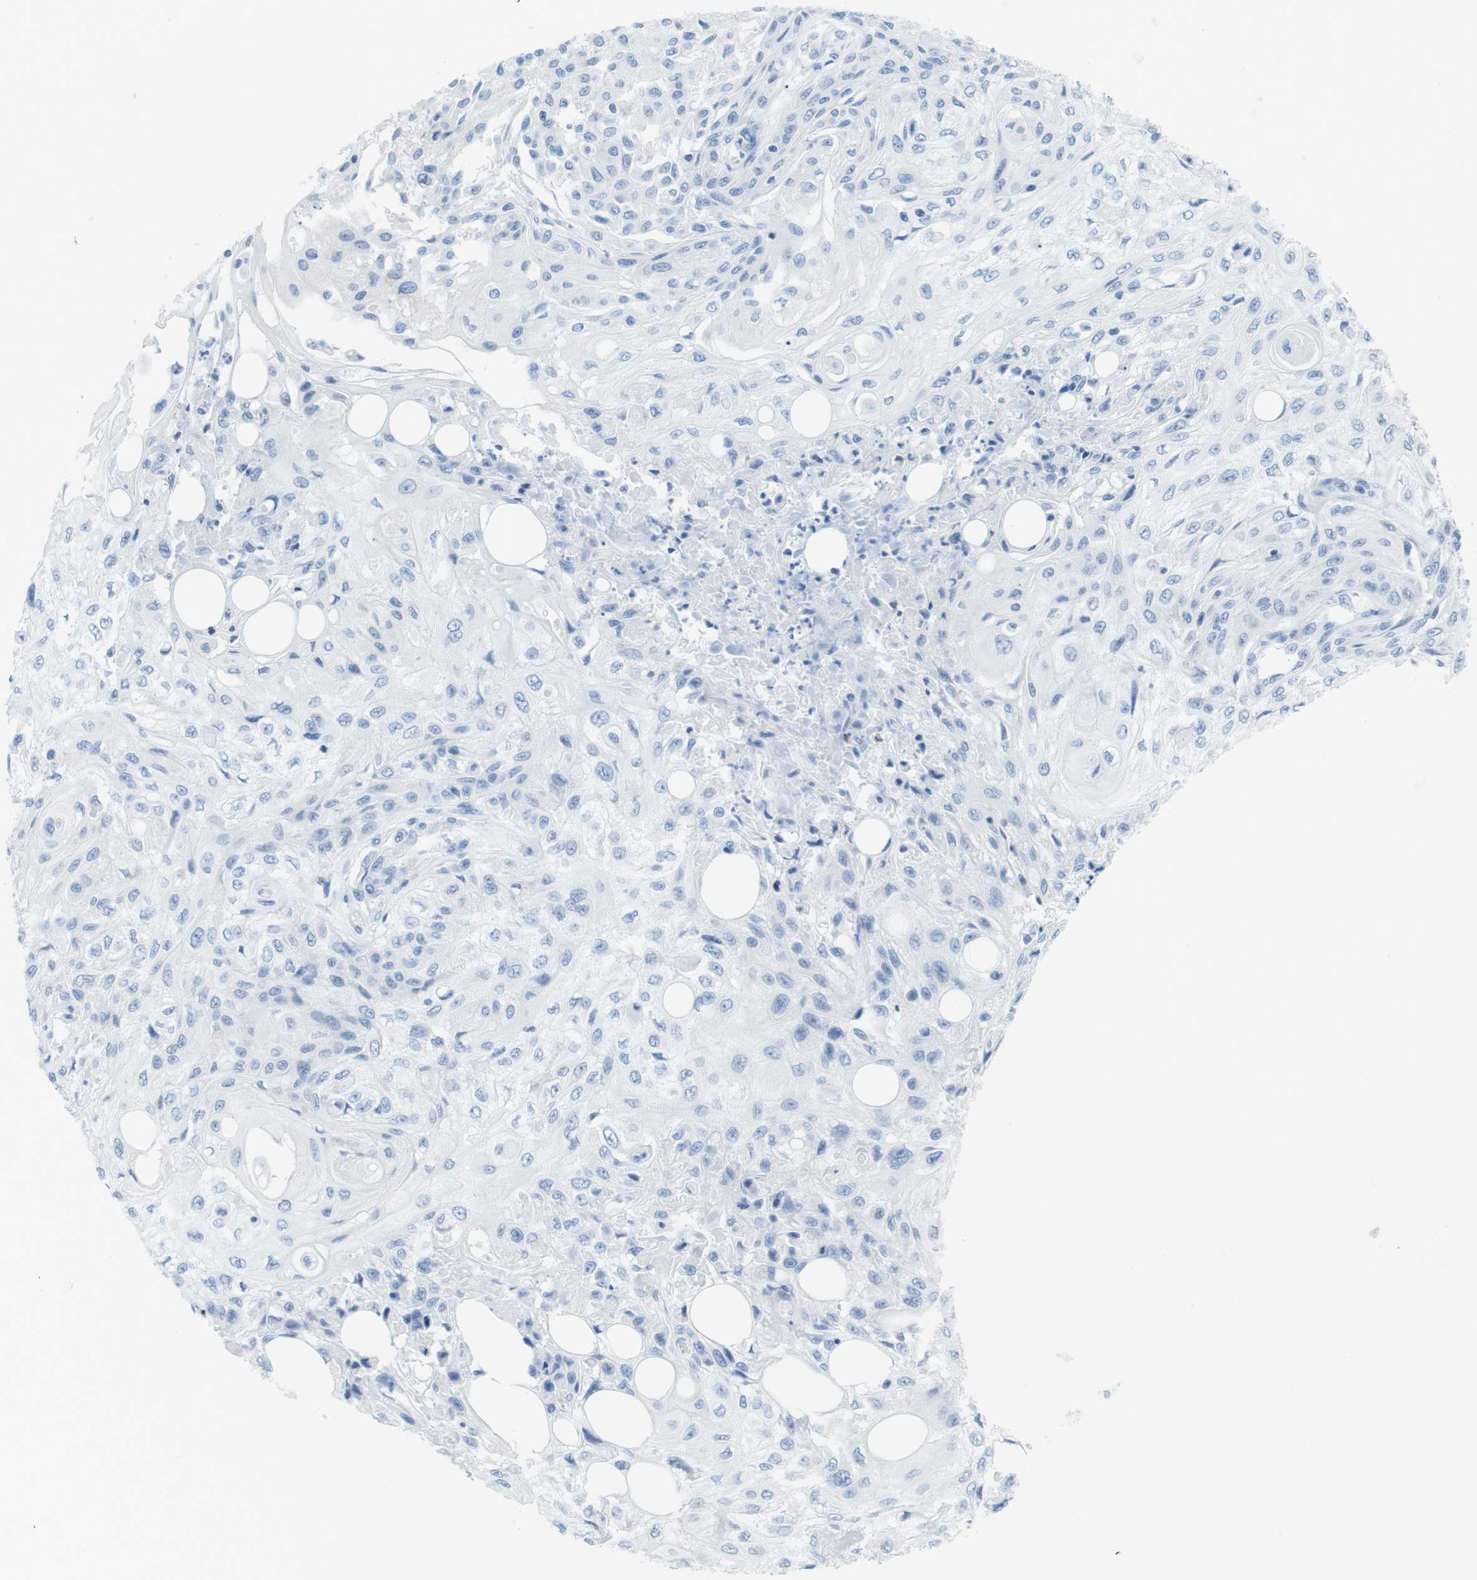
{"staining": {"intensity": "negative", "quantity": "none", "location": "none"}, "tissue": "skin cancer", "cell_type": "Tumor cells", "image_type": "cancer", "snomed": [{"axis": "morphology", "description": "Squamous cell carcinoma, NOS"}, {"axis": "topography", "description": "Skin"}], "caption": "DAB (3,3'-diaminobenzidine) immunohistochemical staining of skin cancer reveals no significant staining in tumor cells.", "gene": "ASIC5", "patient": {"sex": "male", "age": 75}}